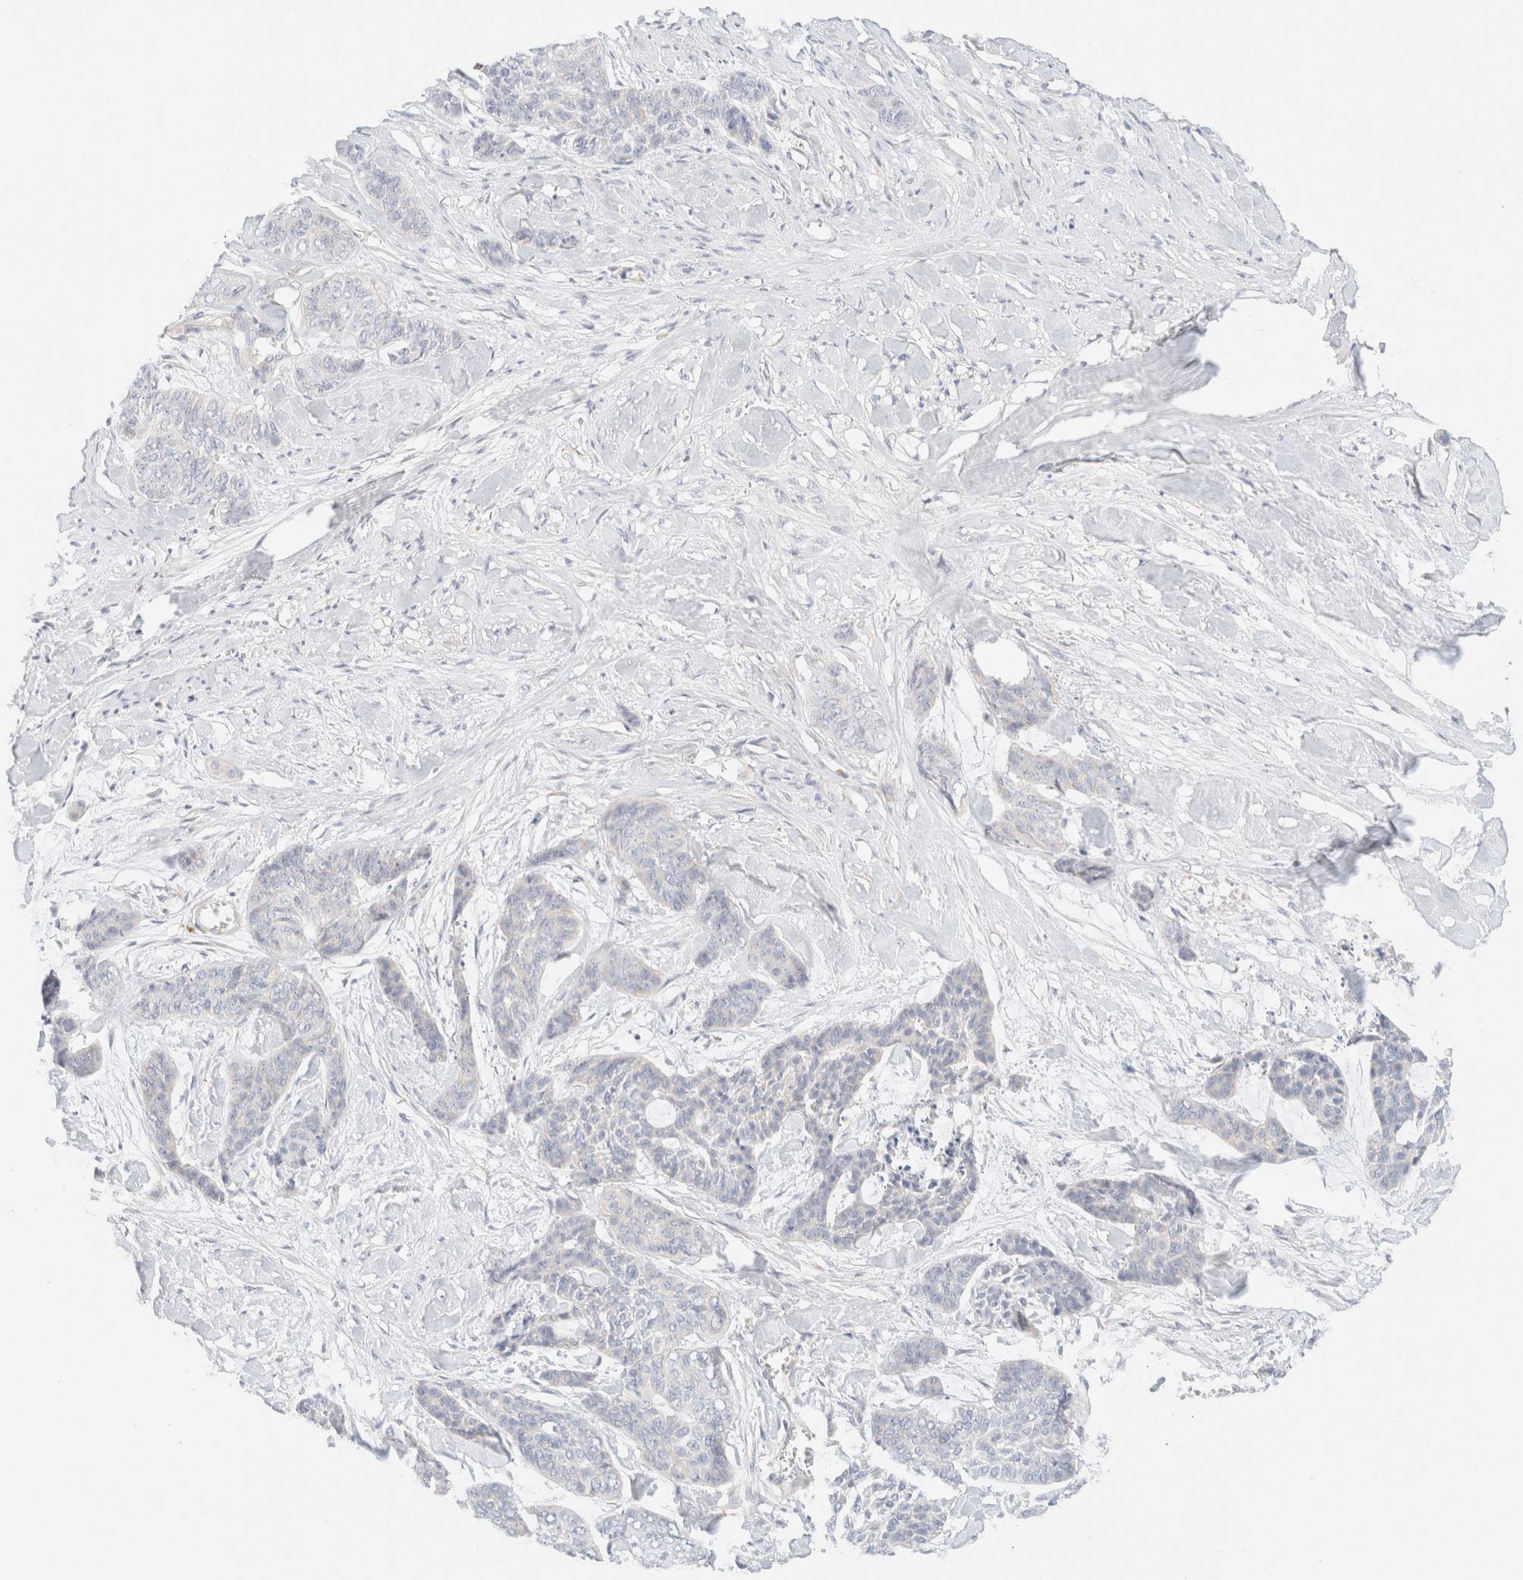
{"staining": {"intensity": "negative", "quantity": "none", "location": "none"}, "tissue": "skin cancer", "cell_type": "Tumor cells", "image_type": "cancer", "snomed": [{"axis": "morphology", "description": "Basal cell carcinoma"}, {"axis": "topography", "description": "Skin"}], "caption": "DAB immunohistochemical staining of skin basal cell carcinoma exhibits no significant expression in tumor cells.", "gene": "SARM1", "patient": {"sex": "female", "age": 64}}